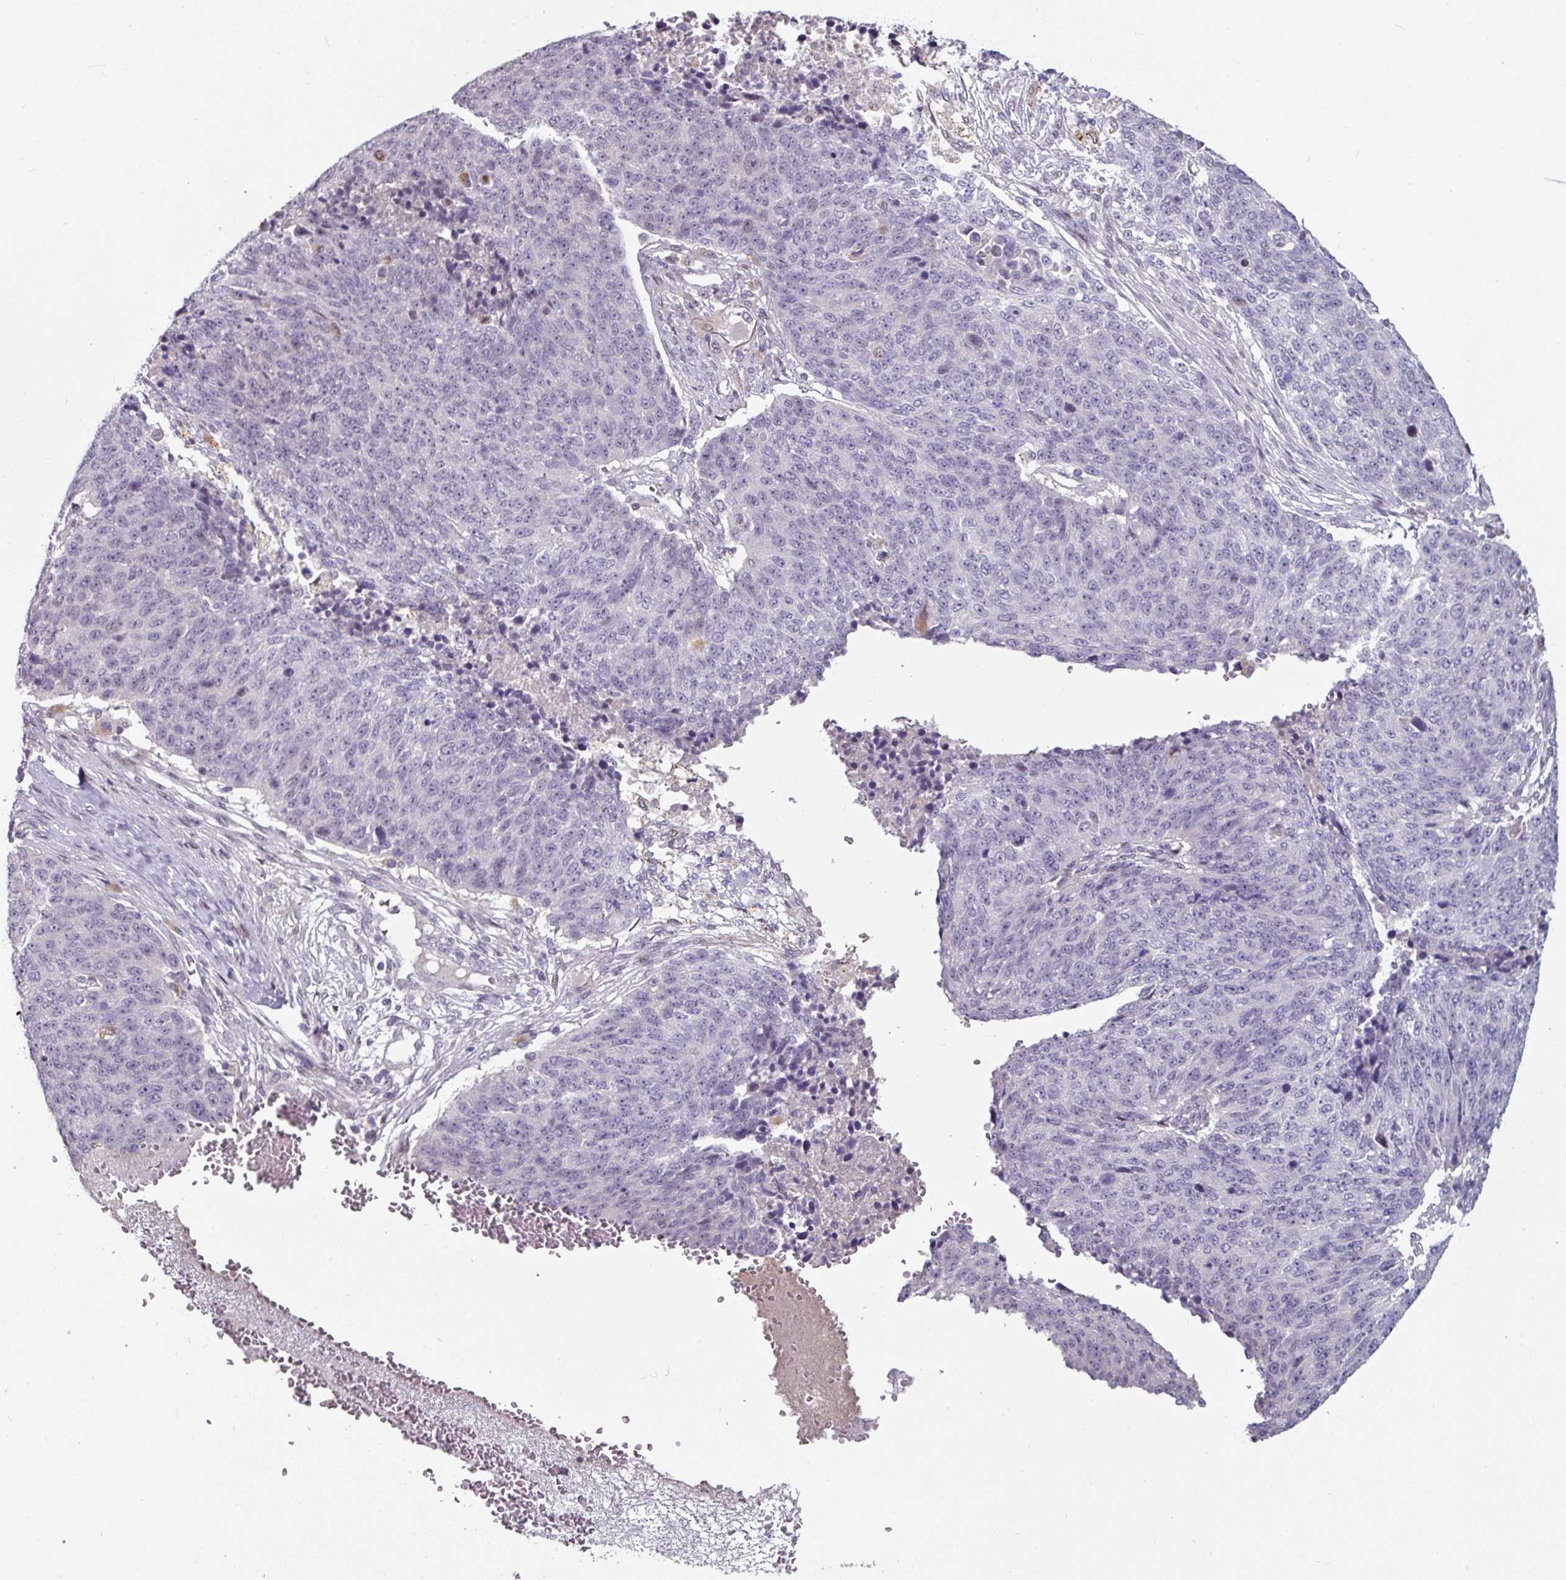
{"staining": {"intensity": "negative", "quantity": "none", "location": "none"}, "tissue": "lung cancer", "cell_type": "Tumor cells", "image_type": "cancer", "snomed": [{"axis": "morphology", "description": "Normal tissue, NOS"}, {"axis": "morphology", "description": "Squamous cell carcinoma, NOS"}, {"axis": "topography", "description": "Lymph node"}, {"axis": "topography", "description": "Lung"}], "caption": "DAB (3,3'-diaminobenzidine) immunohistochemical staining of human lung cancer shows no significant staining in tumor cells.", "gene": "SWSAP1", "patient": {"sex": "male", "age": 66}}